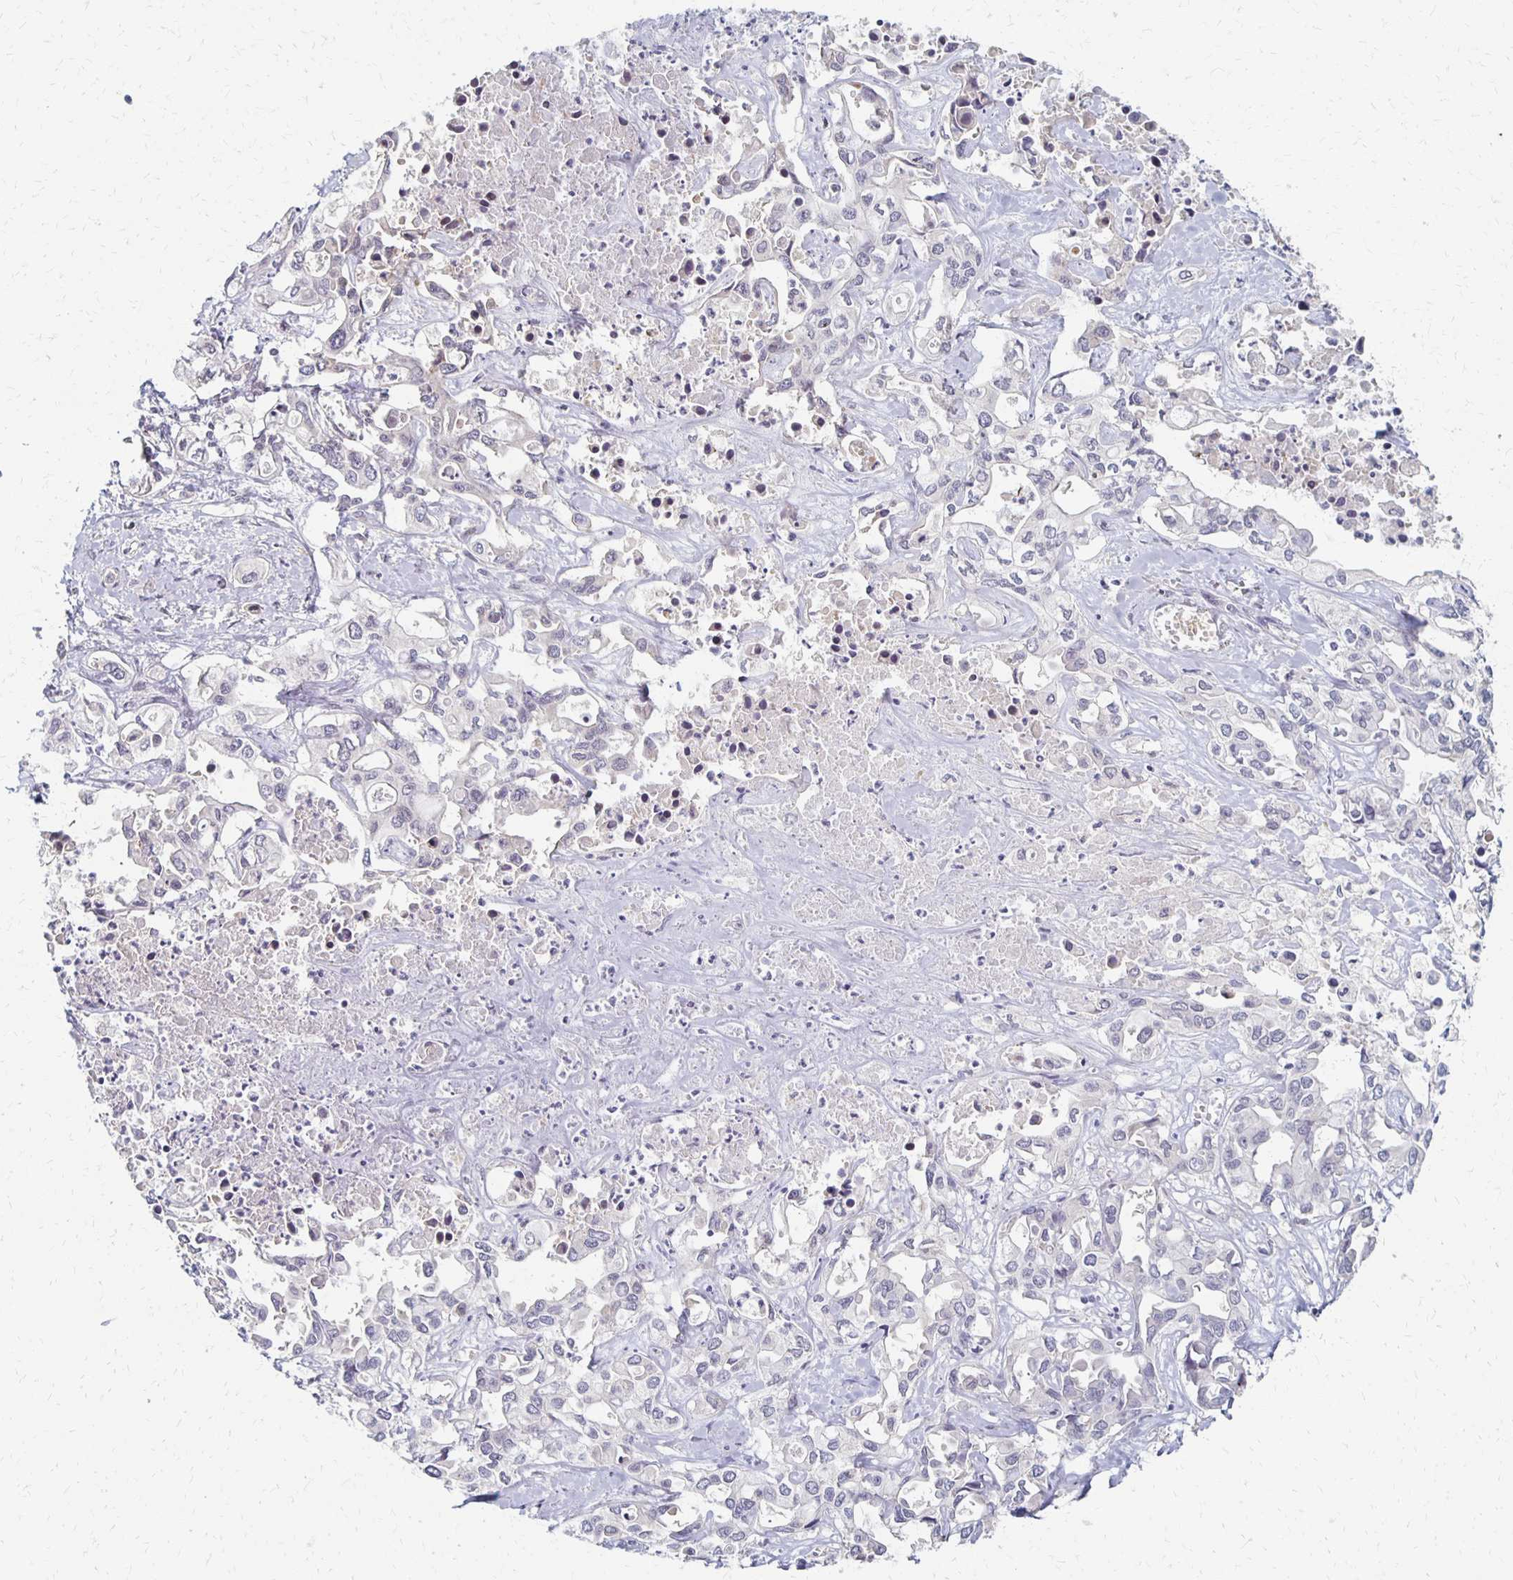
{"staining": {"intensity": "negative", "quantity": "none", "location": "none"}, "tissue": "liver cancer", "cell_type": "Tumor cells", "image_type": "cancer", "snomed": [{"axis": "morphology", "description": "Cholangiocarcinoma"}, {"axis": "topography", "description": "Liver"}], "caption": "IHC of human cholangiocarcinoma (liver) shows no positivity in tumor cells. (Immunohistochemistry, brightfield microscopy, high magnification).", "gene": "PRKCB", "patient": {"sex": "female", "age": 64}}